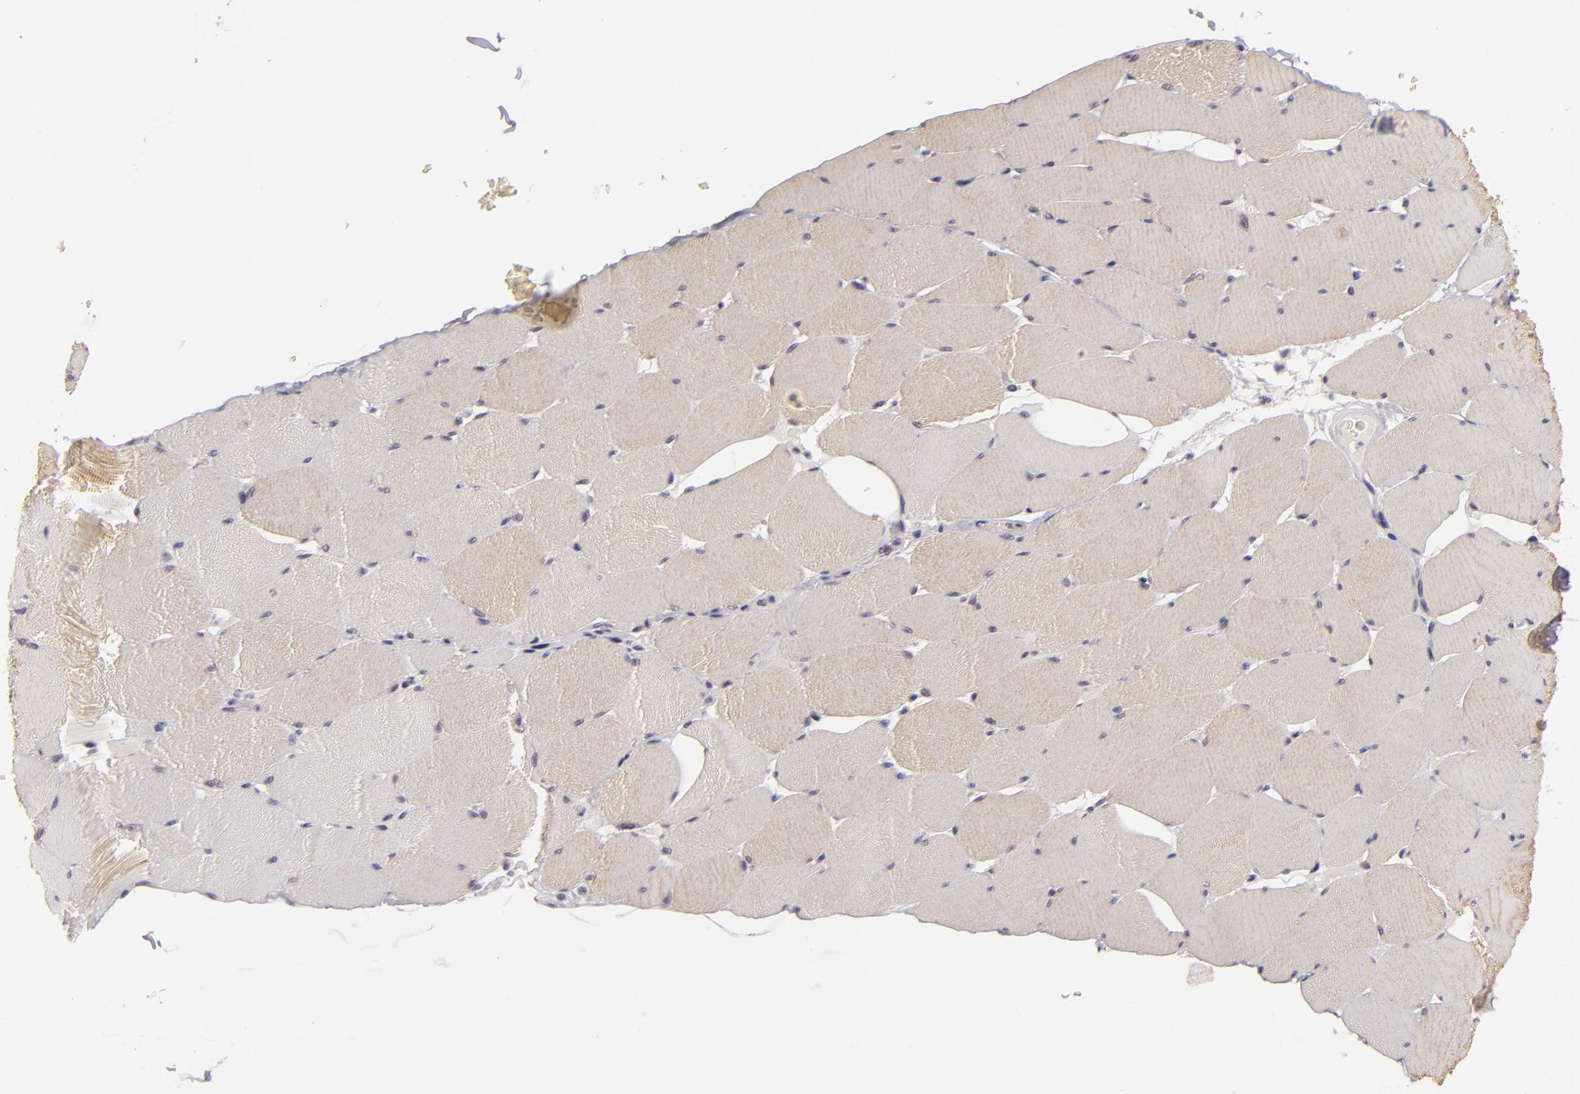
{"staining": {"intensity": "weak", "quantity": "25%-75%", "location": "cytoplasmic/membranous"}, "tissue": "skeletal muscle", "cell_type": "Myocytes", "image_type": "normal", "snomed": [{"axis": "morphology", "description": "Normal tissue, NOS"}, {"axis": "topography", "description": "Skeletal muscle"}], "caption": "Immunohistochemistry (DAB (3,3'-diaminobenzidine)) staining of unremarkable human skeletal muscle displays weak cytoplasmic/membranous protein positivity in about 25%-75% of myocytes.", "gene": "ZNF205", "patient": {"sex": "male", "age": 62}}